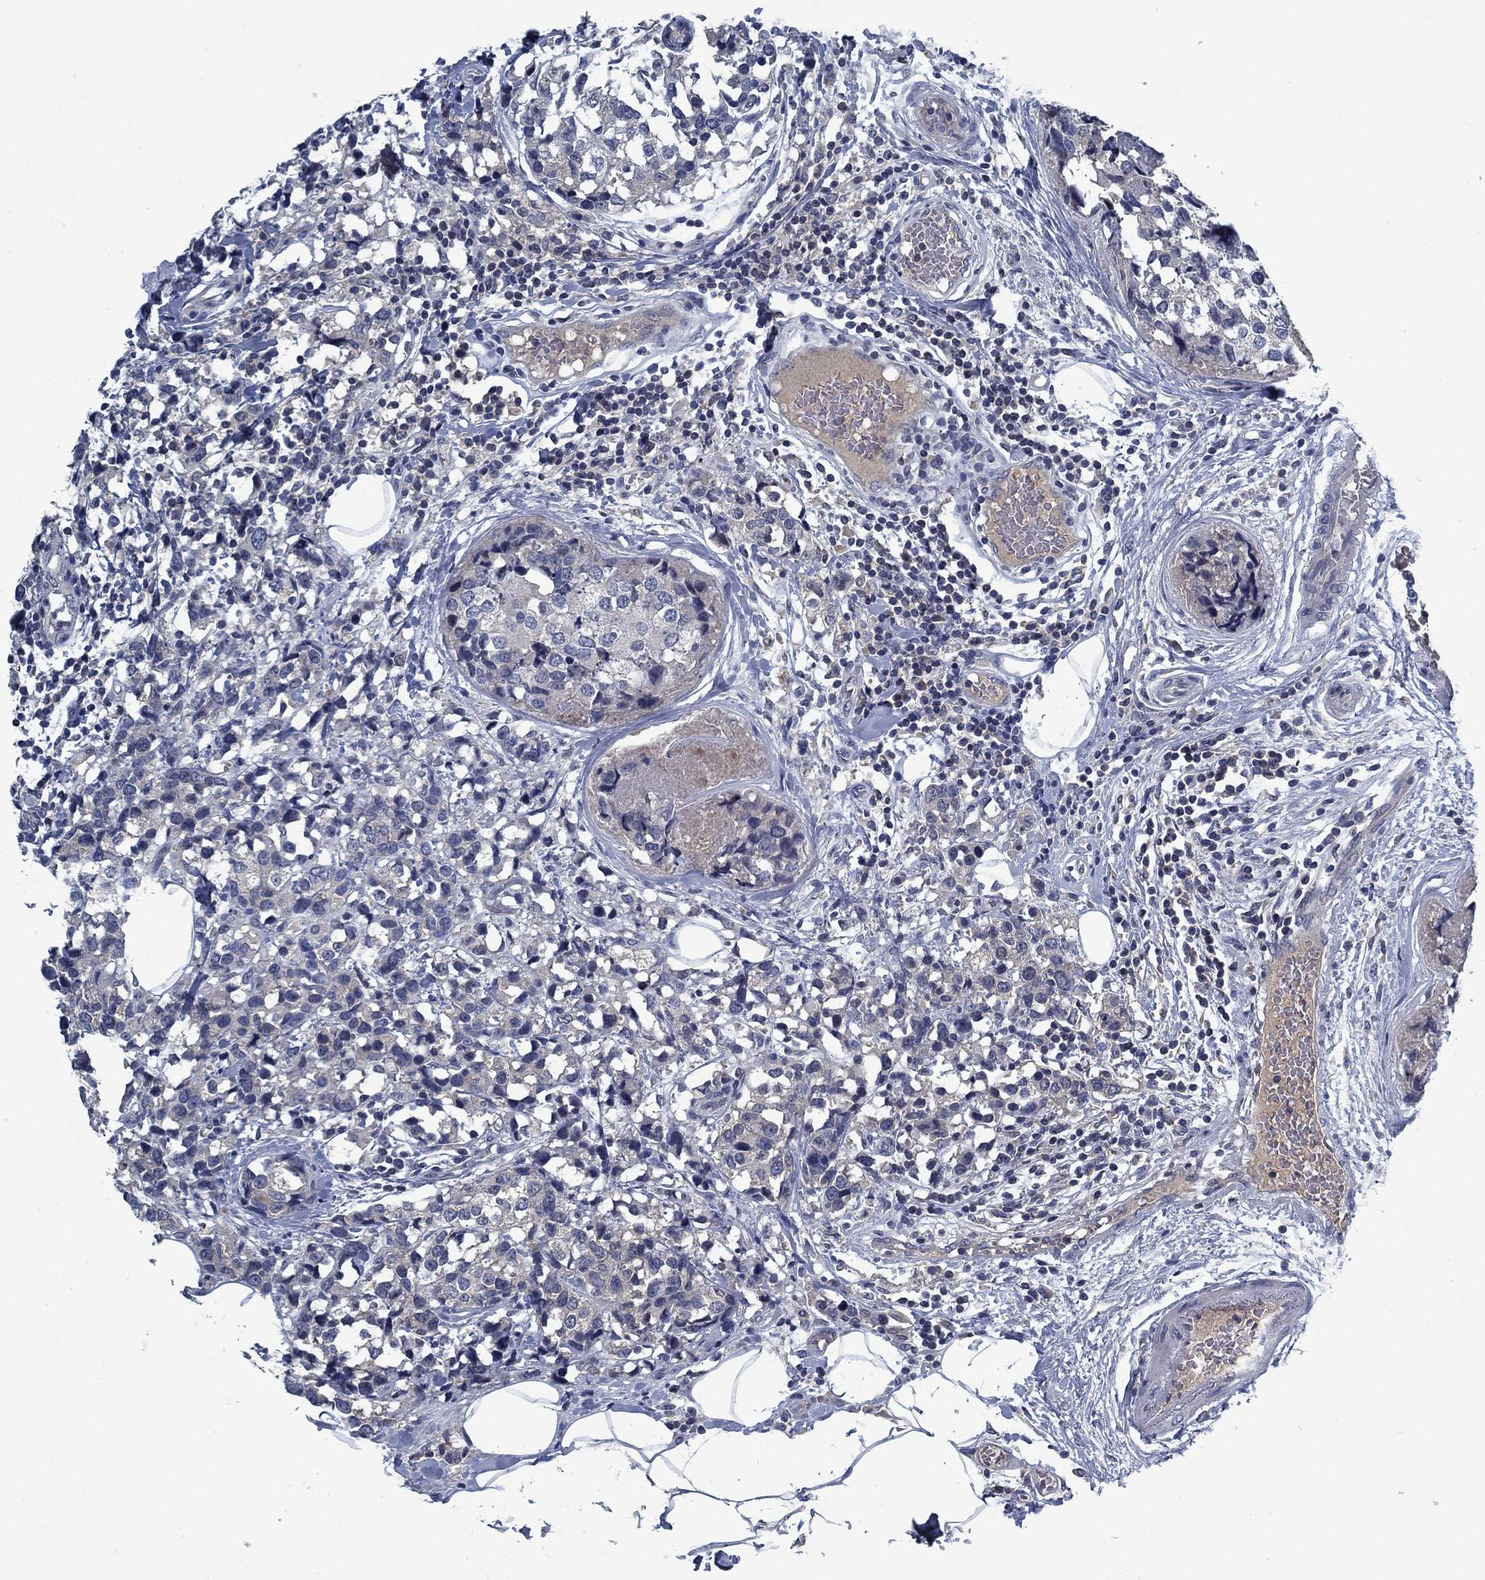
{"staining": {"intensity": "negative", "quantity": "none", "location": "none"}, "tissue": "breast cancer", "cell_type": "Tumor cells", "image_type": "cancer", "snomed": [{"axis": "morphology", "description": "Lobular carcinoma"}, {"axis": "topography", "description": "Breast"}], "caption": "High power microscopy histopathology image of an immunohistochemistry (IHC) micrograph of breast cancer, revealing no significant positivity in tumor cells.", "gene": "PNMA8A", "patient": {"sex": "female", "age": 59}}